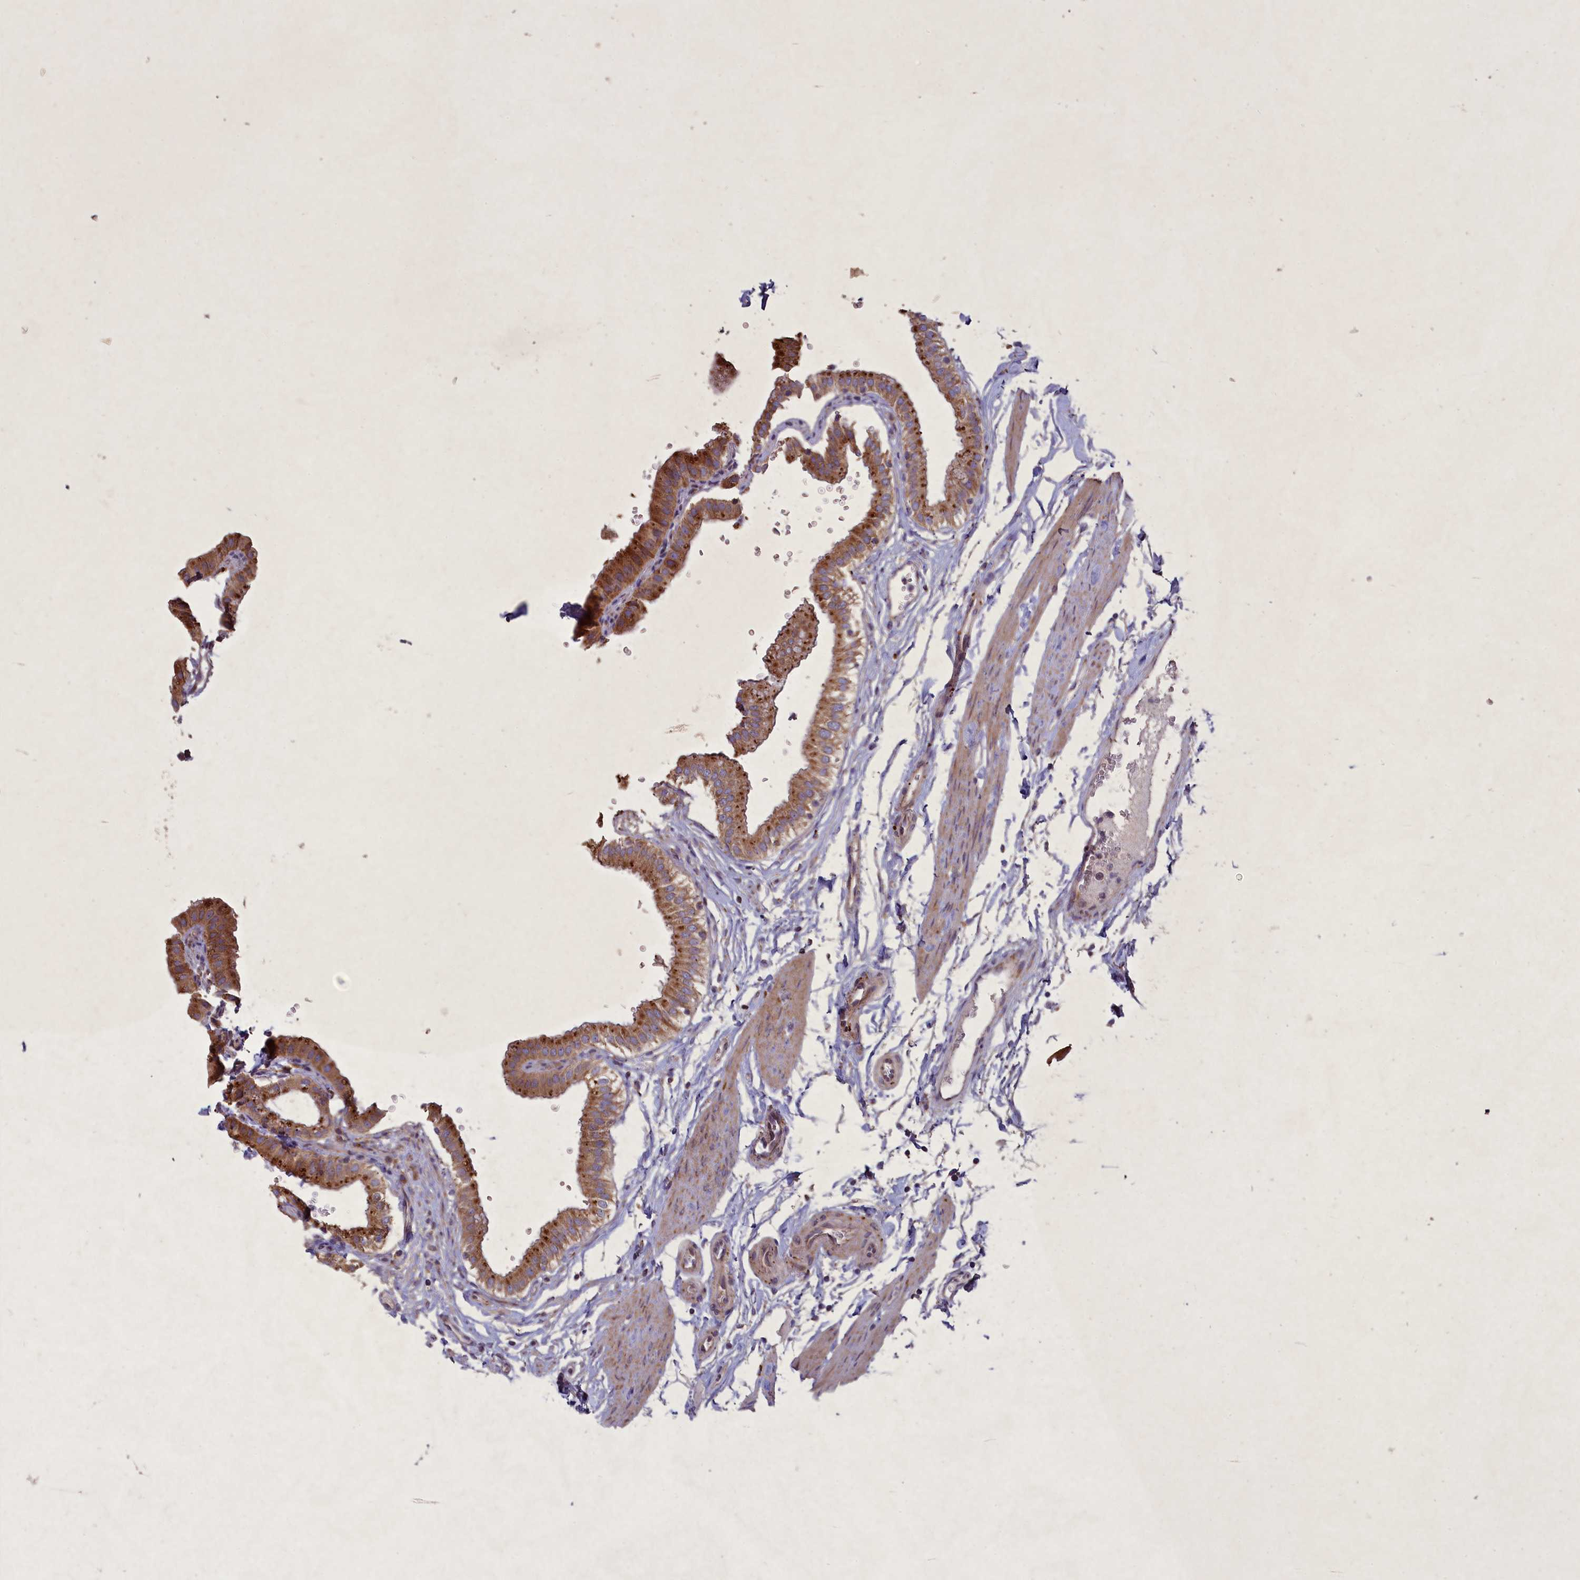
{"staining": {"intensity": "moderate", "quantity": ">75%", "location": "cytoplasmic/membranous"}, "tissue": "gallbladder", "cell_type": "Glandular cells", "image_type": "normal", "snomed": [{"axis": "morphology", "description": "Normal tissue, NOS"}, {"axis": "topography", "description": "Gallbladder"}], "caption": "Glandular cells display medium levels of moderate cytoplasmic/membranous positivity in about >75% of cells in benign gallbladder. (DAB IHC, brown staining for protein, blue staining for nuclei).", "gene": "CIAO2B", "patient": {"sex": "female", "age": 61}}